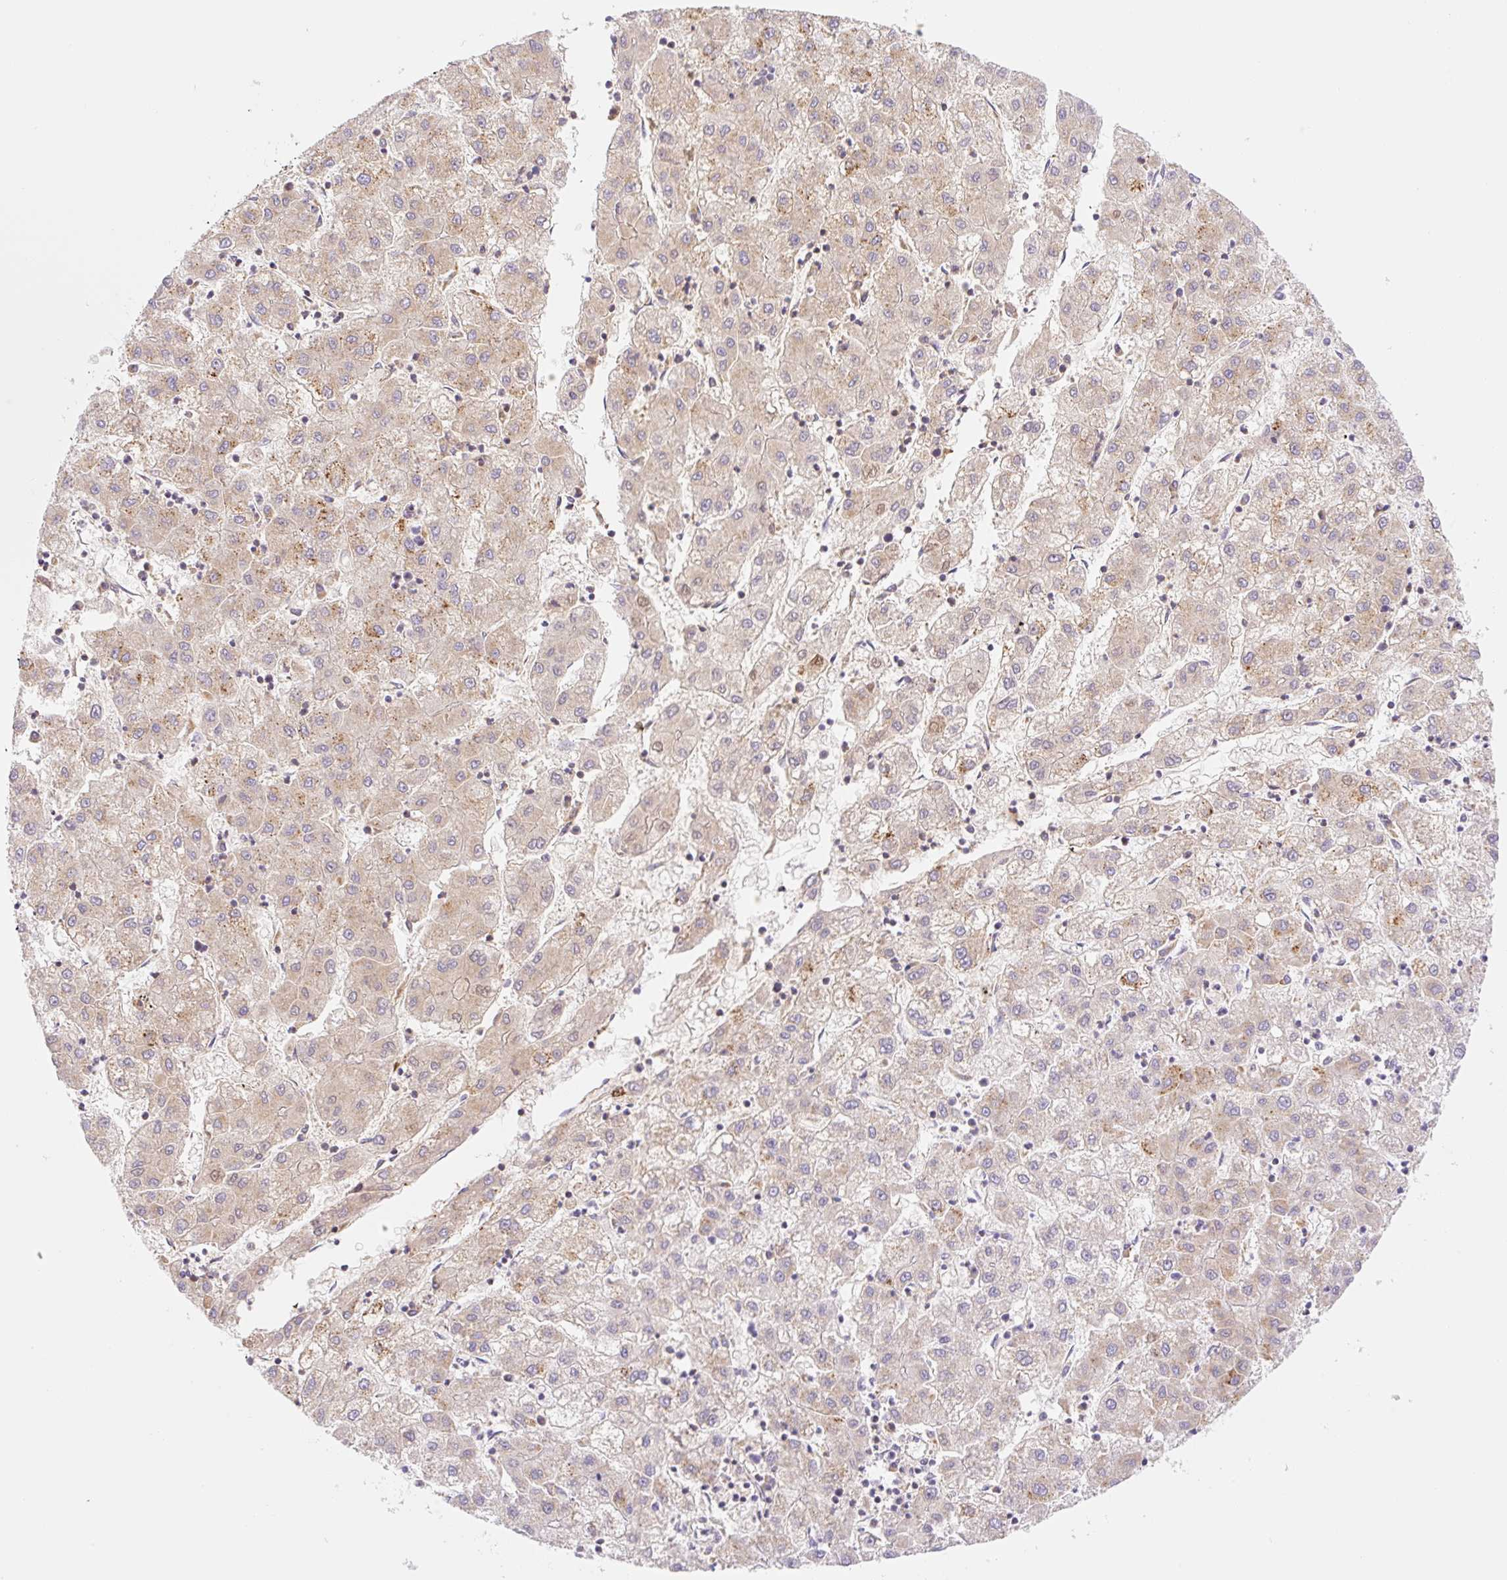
{"staining": {"intensity": "weak", "quantity": ">75%", "location": "cytoplasmic/membranous"}, "tissue": "liver cancer", "cell_type": "Tumor cells", "image_type": "cancer", "snomed": [{"axis": "morphology", "description": "Carcinoma, Hepatocellular, NOS"}, {"axis": "topography", "description": "Liver"}], "caption": "Protein expression analysis of liver cancer displays weak cytoplasmic/membranous staining in approximately >75% of tumor cells.", "gene": "ETNK2", "patient": {"sex": "male", "age": 72}}